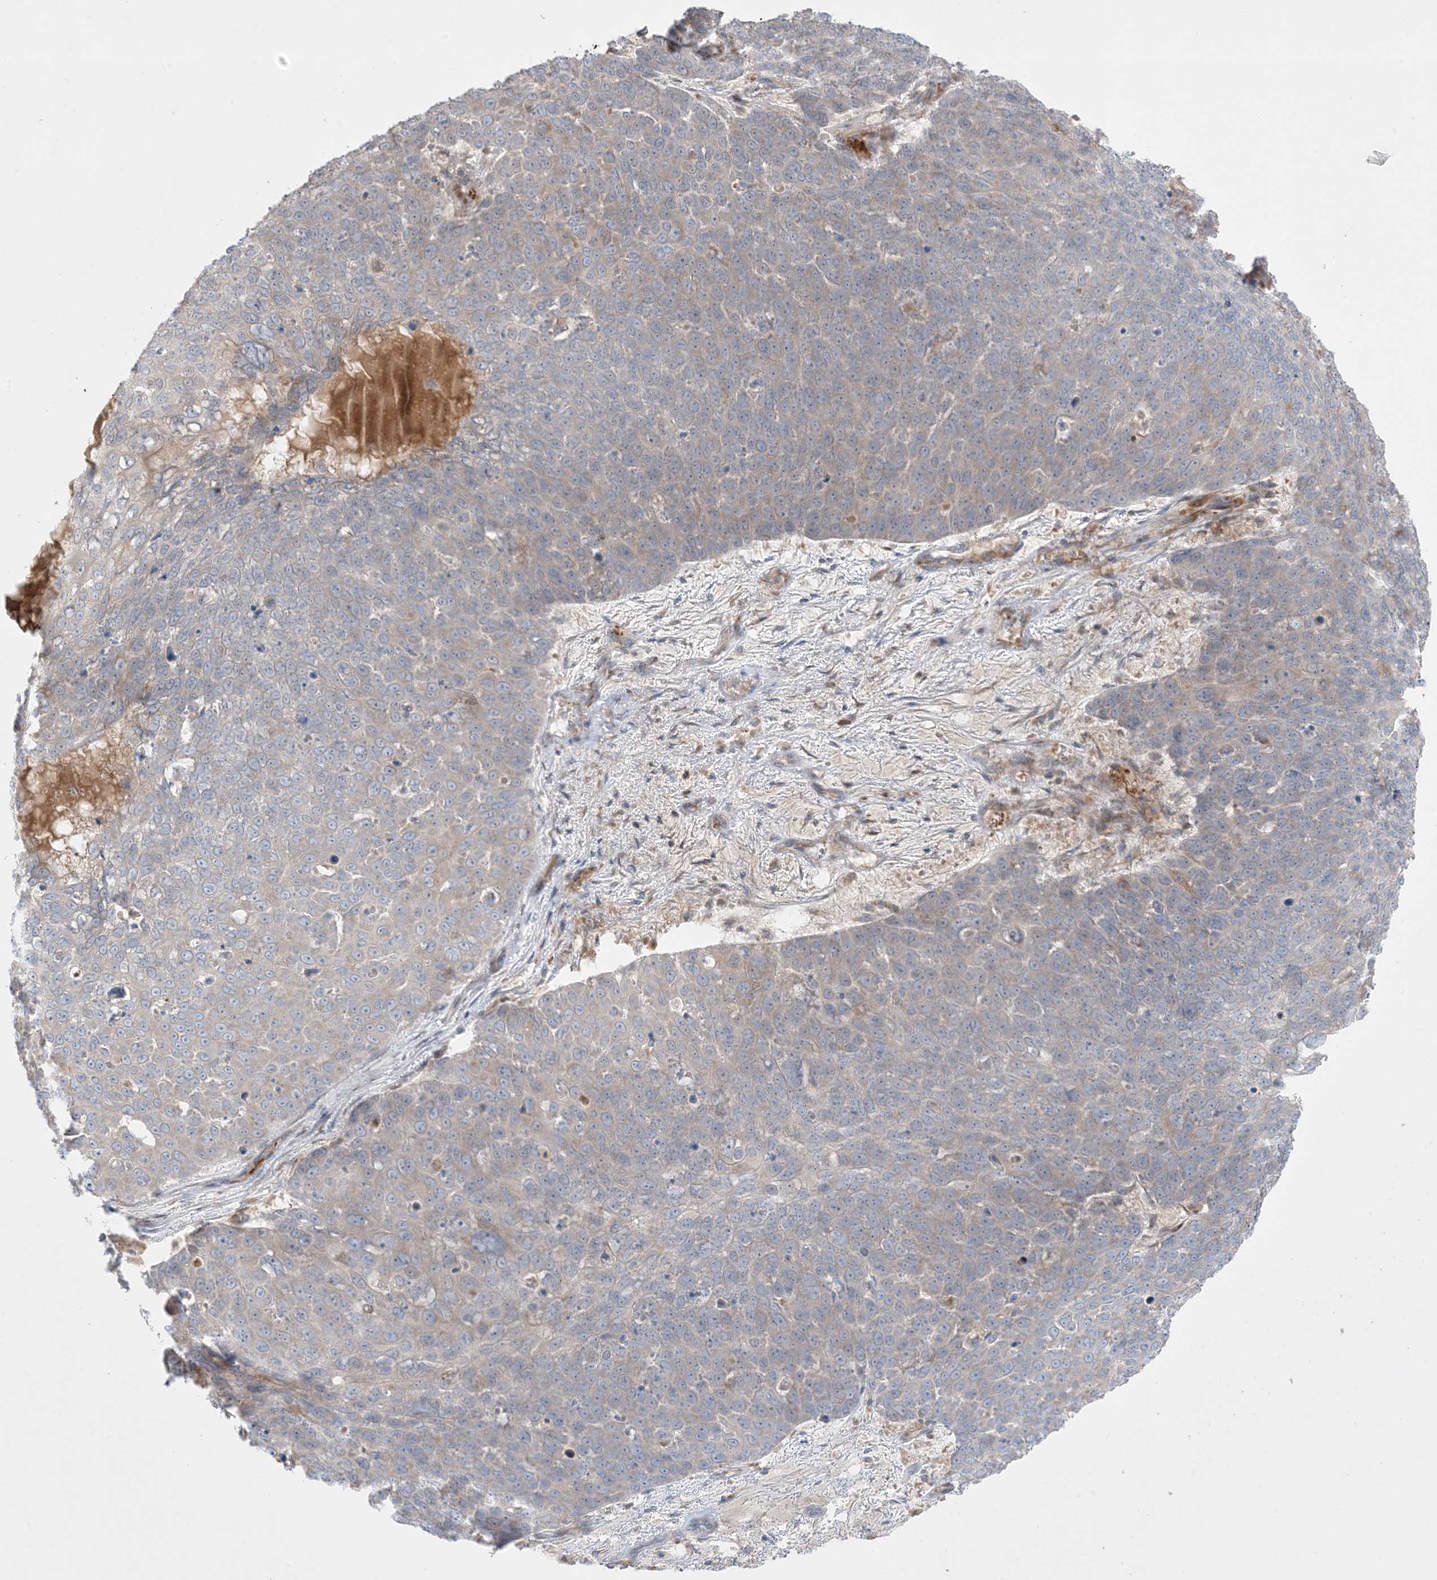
{"staining": {"intensity": "weak", "quantity": "25%-75%", "location": "cytoplasmic/membranous"}, "tissue": "skin cancer", "cell_type": "Tumor cells", "image_type": "cancer", "snomed": [{"axis": "morphology", "description": "Squamous cell carcinoma, NOS"}, {"axis": "topography", "description": "Skin"}], "caption": "Immunohistochemical staining of skin cancer (squamous cell carcinoma) reveals low levels of weak cytoplasmic/membranous expression in about 25%-75% of tumor cells. (brown staining indicates protein expression, while blue staining denotes nuclei).", "gene": "MMGT1", "patient": {"sex": "male", "age": 71}}